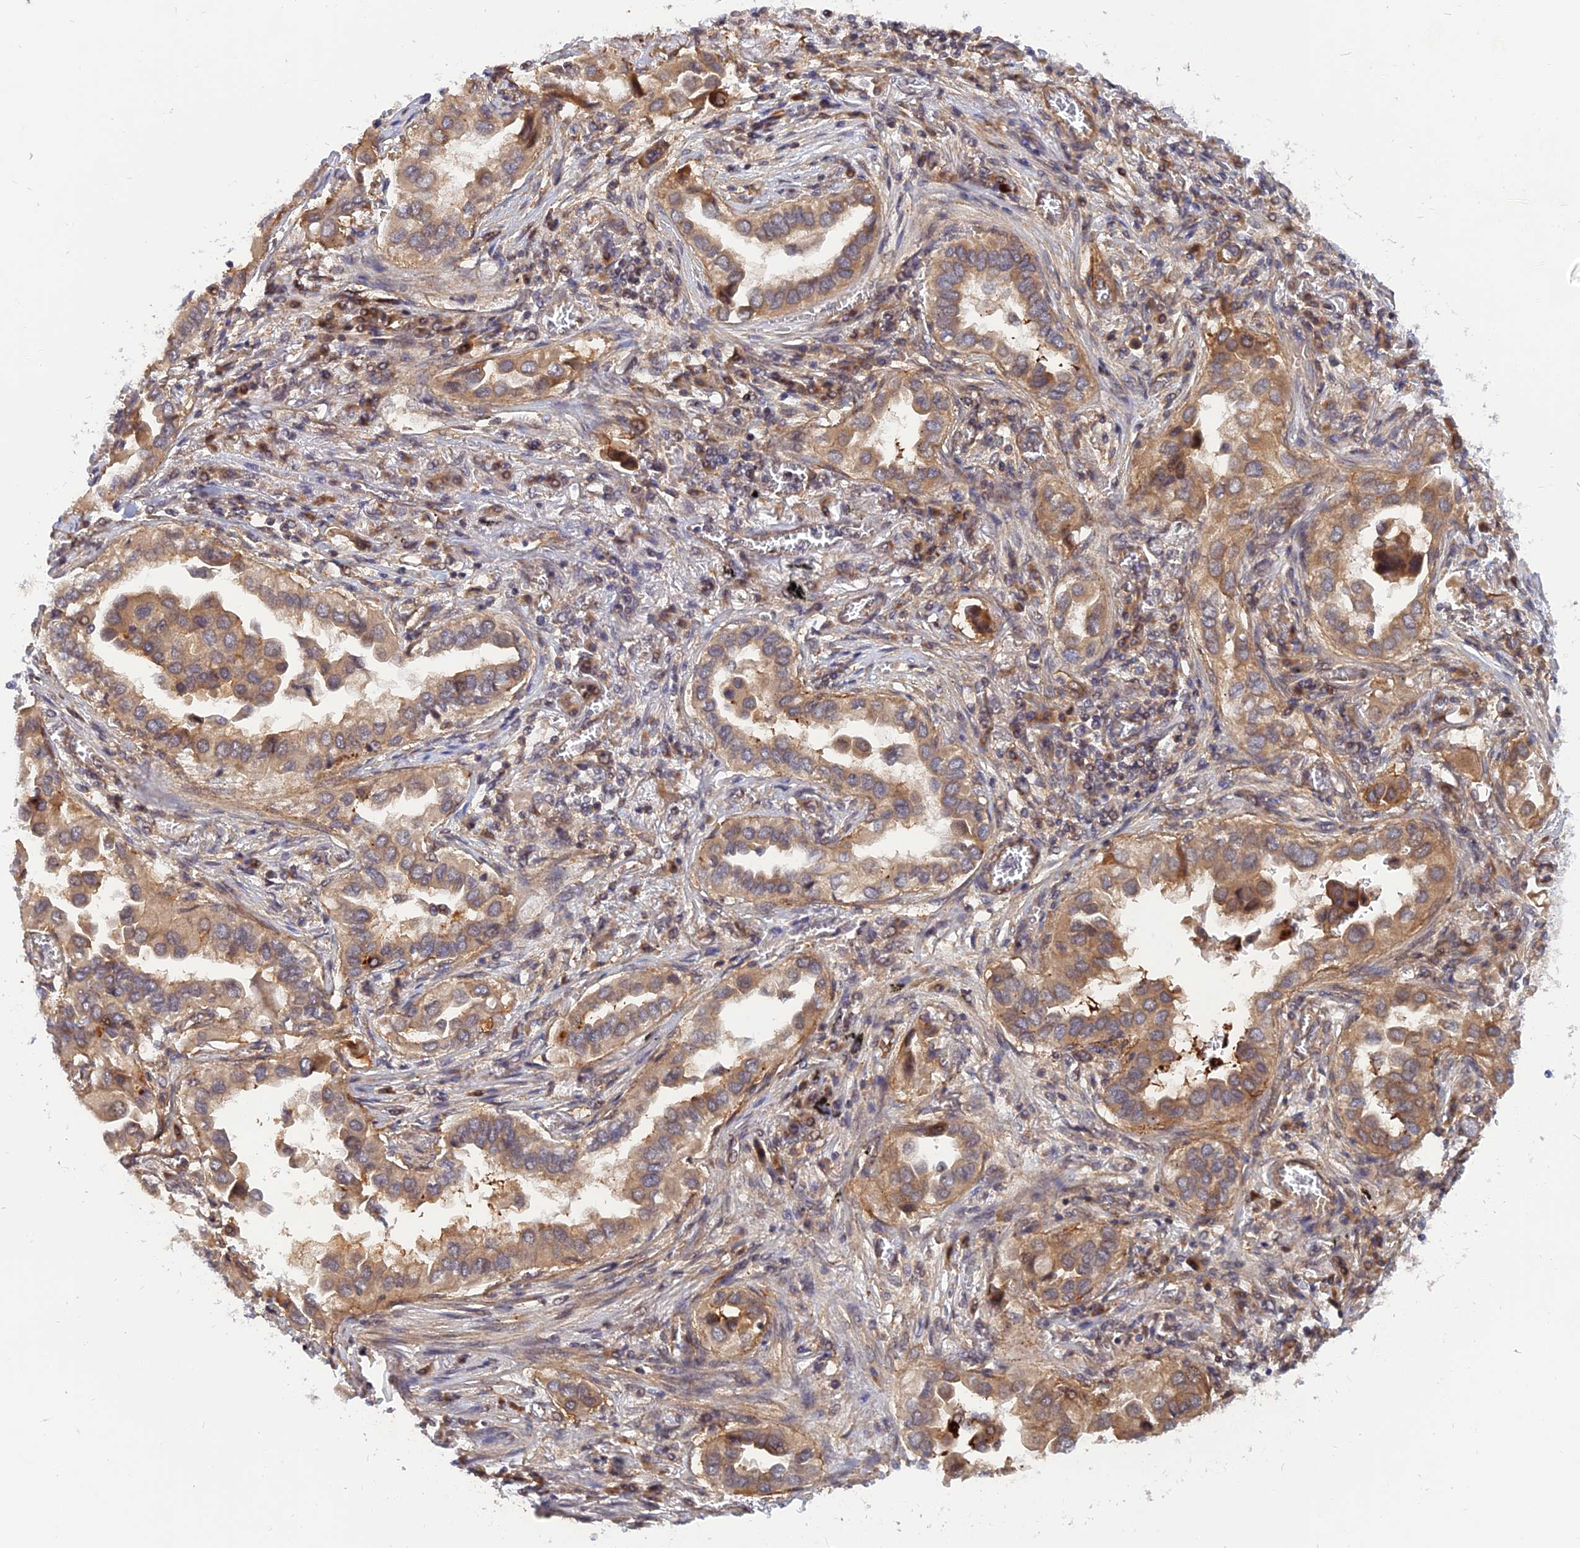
{"staining": {"intensity": "moderate", "quantity": ">75%", "location": "cytoplasmic/membranous"}, "tissue": "lung cancer", "cell_type": "Tumor cells", "image_type": "cancer", "snomed": [{"axis": "morphology", "description": "Adenocarcinoma, NOS"}, {"axis": "topography", "description": "Lung"}], "caption": "Immunohistochemistry (IHC) histopathology image of neoplastic tissue: human lung adenocarcinoma stained using immunohistochemistry displays medium levels of moderate protein expression localized specifically in the cytoplasmic/membranous of tumor cells, appearing as a cytoplasmic/membranous brown color.", "gene": "WDR41", "patient": {"sex": "female", "age": 76}}